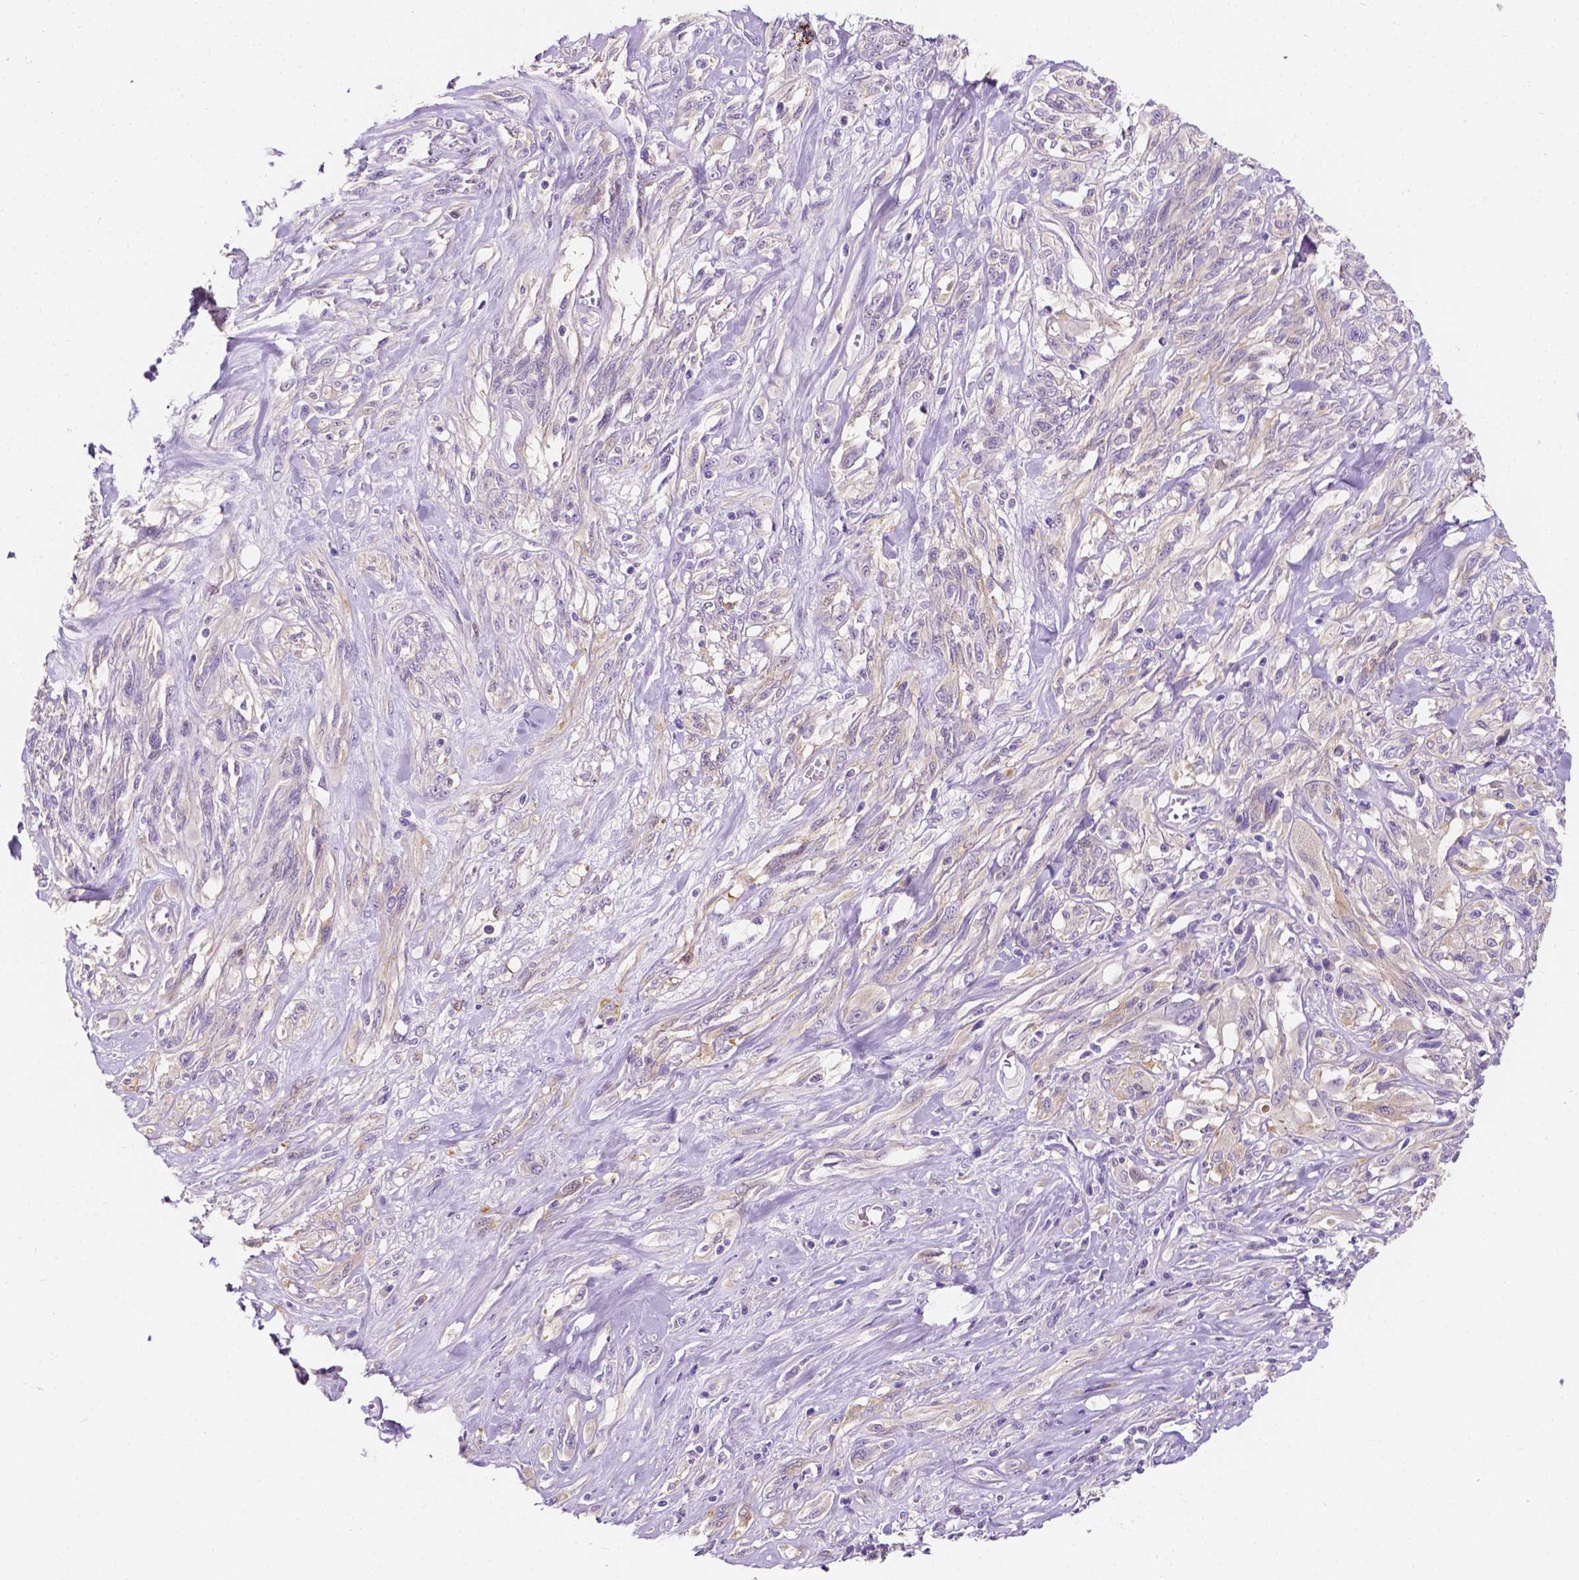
{"staining": {"intensity": "negative", "quantity": "none", "location": "none"}, "tissue": "melanoma", "cell_type": "Tumor cells", "image_type": "cancer", "snomed": [{"axis": "morphology", "description": "Malignant melanoma, NOS"}, {"axis": "topography", "description": "Skin"}], "caption": "This micrograph is of malignant melanoma stained with IHC to label a protein in brown with the nuclei are counter-stained blue. There is no staining in tumor cells.", "gene": "SIRT2", "patient": {"sex": "female", "age": 91}}